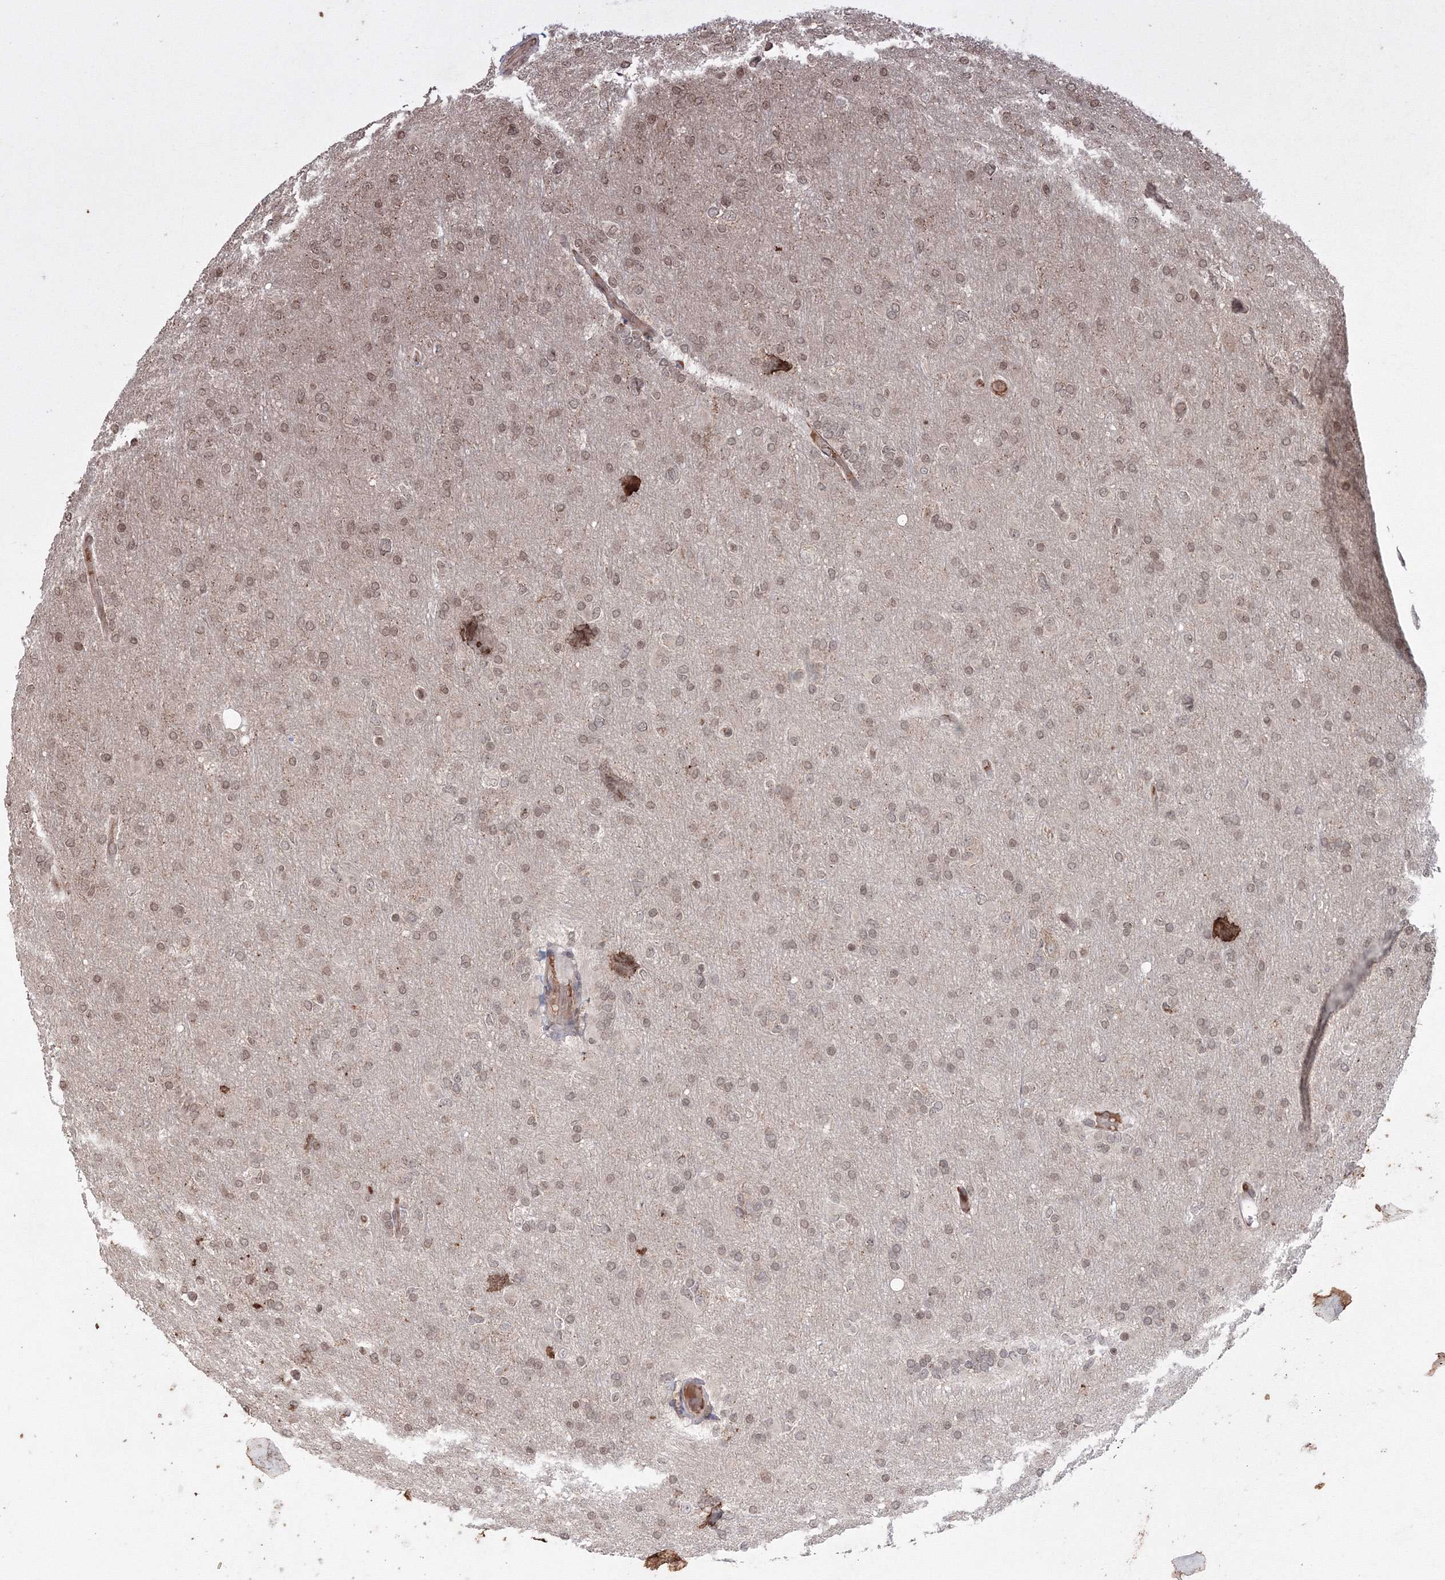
{"staining": {"intensity": "weak", "quantity": "25%-75%", "location": "nuclear"}, "tissue": "glioma", "cell_type": "Tumor cells", "image_type": "cancer", "snomed": [{"axis": "morphology", "description": "Glioma, malignant, High grade"}, {"axis": "topography", "description": "Cerebral cortex"}], "caption": "Immunohistochemistry (IHC) histopathology image of human glioma stained for a protein (brown), which demonstrates low levels of weak nuclear expression in about 25%-75% of tumor cells.", "gene": "PEX13", "patient": {"sex": "female", "age": 36}}